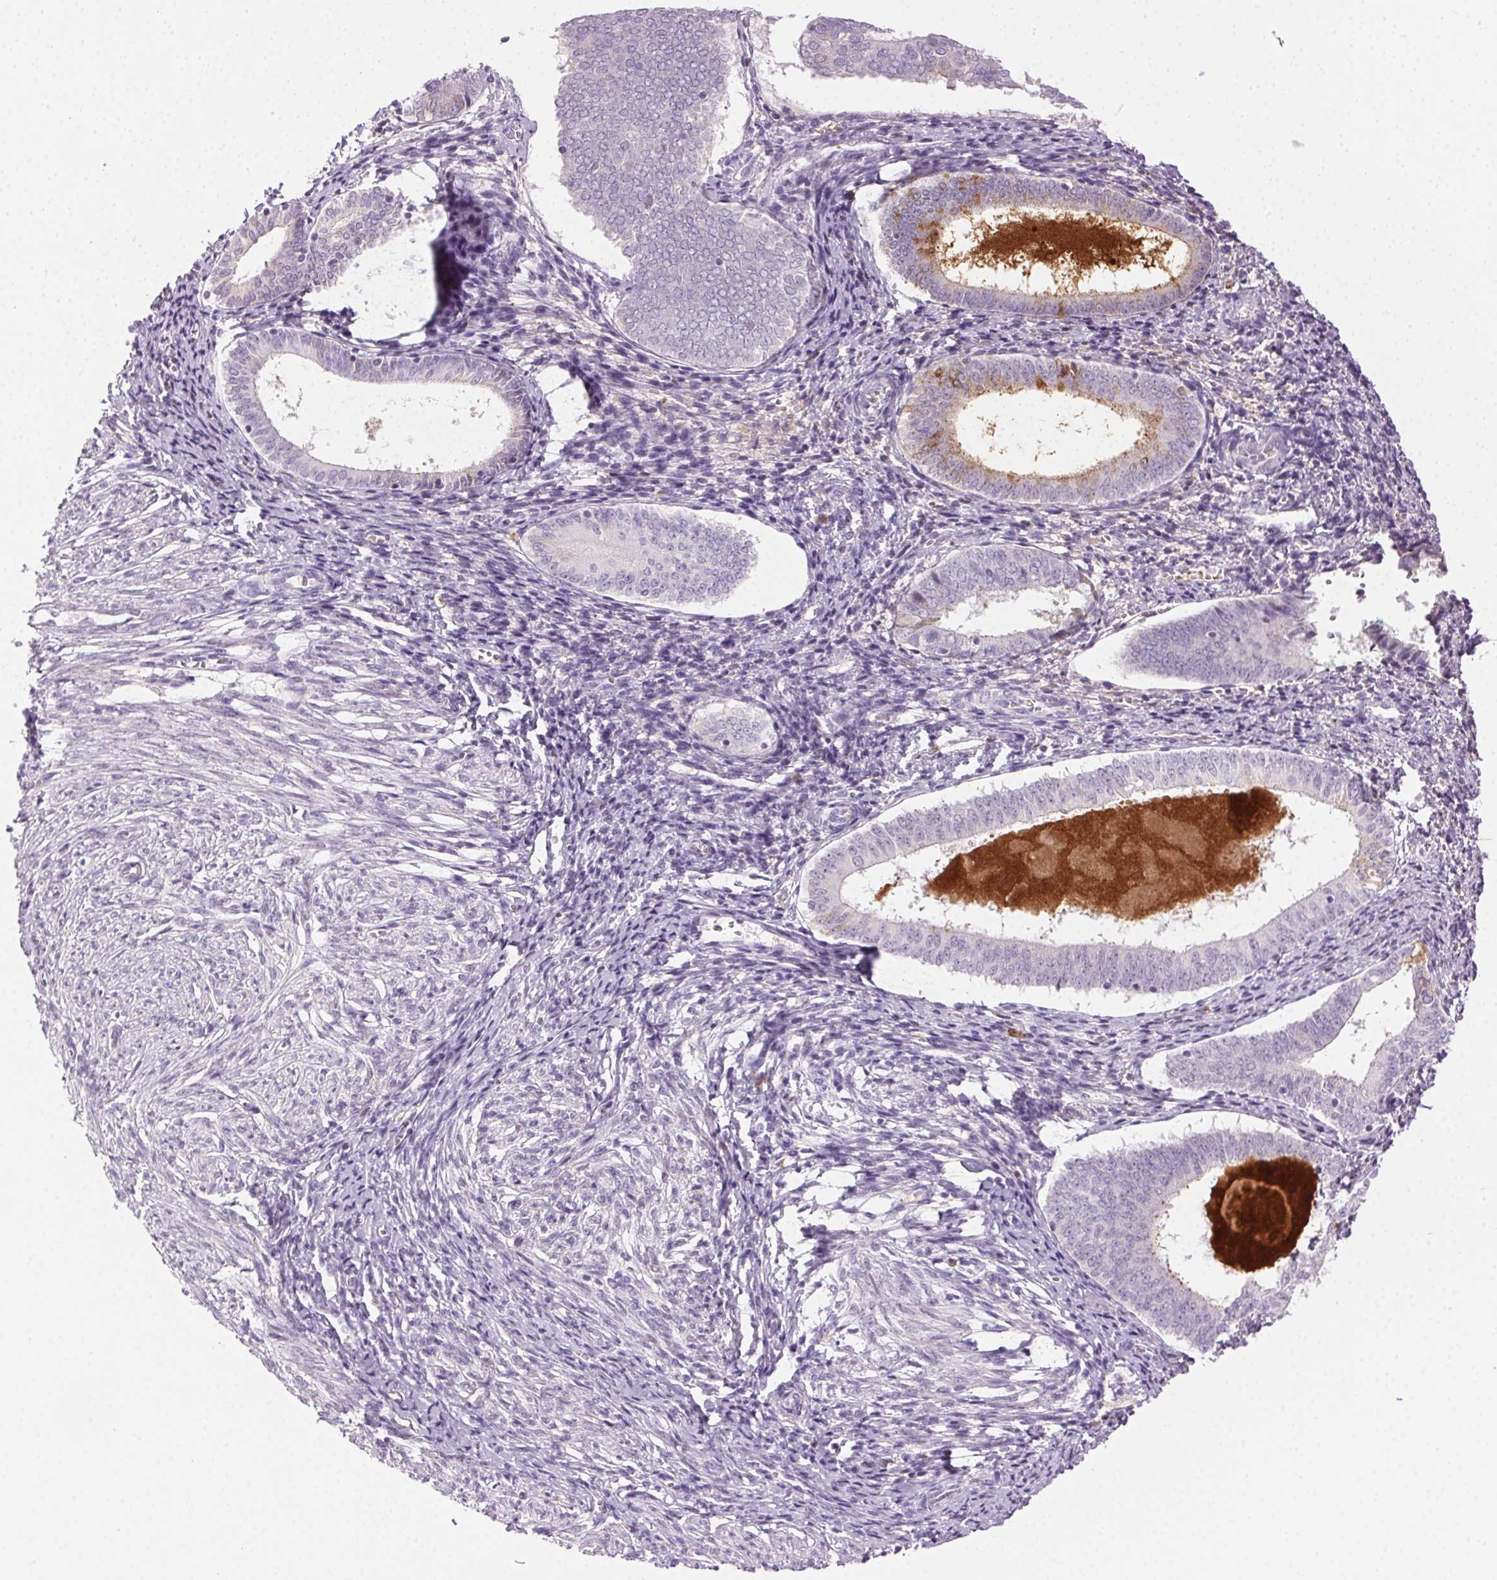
{"staining": {"intensity": "negative", "quantity": "none", "location": "none"}, "tissue": "endometrium", "cell_type": "Cells in endometrial stroma", "image_type": "normal", "snomed": [{"axis": "morphology", "description": "Normal tissue, NOS"}, {"axis": "topography", "description": "Endometrium"}], "caption": "Immunohistochemistry histopathology image of unremarkable endometrium stained for a protein (brown), which demonstrates no positivity in cells in endometrial stroma.", "gene": "BPIFB2", "patient": {"sex": "female", "age": 50}}